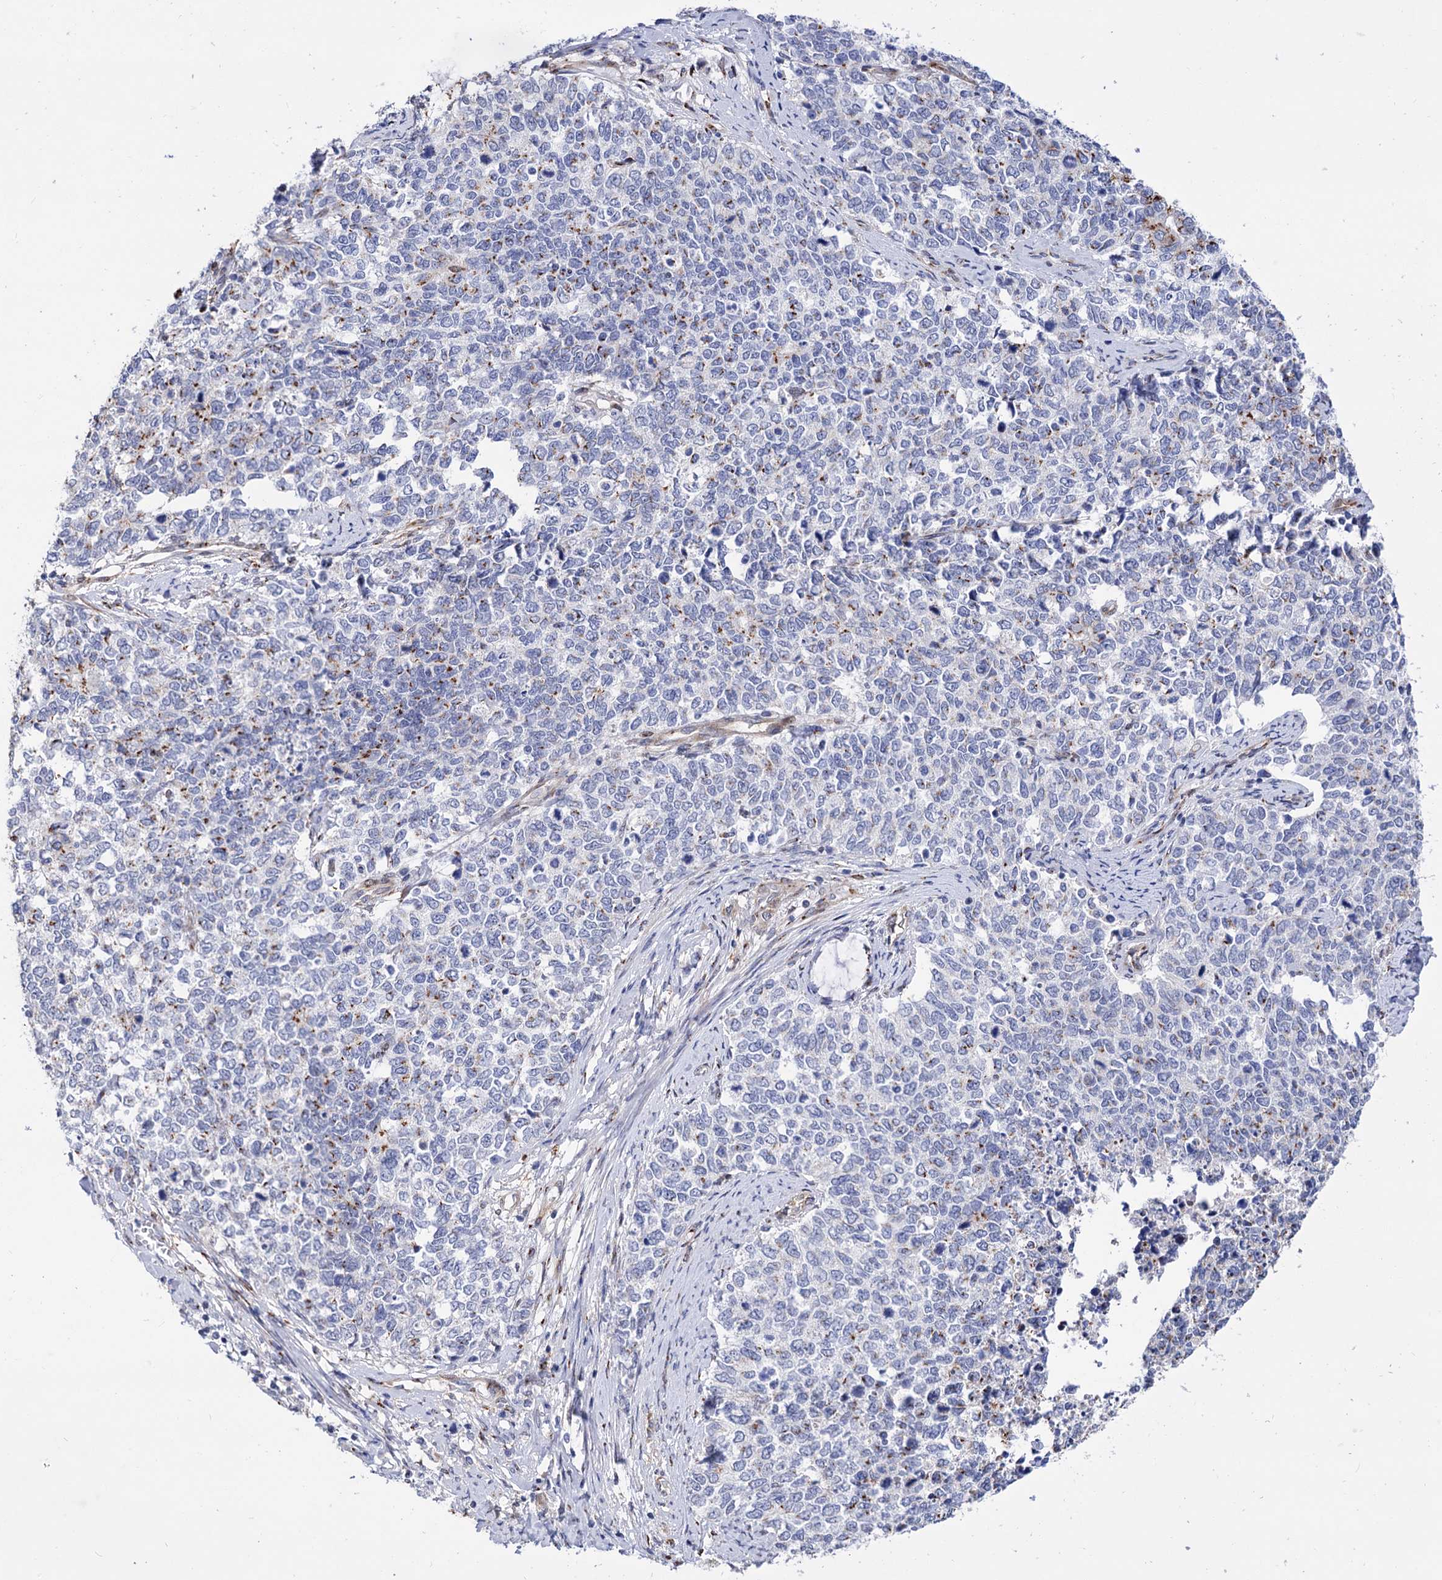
{"staining": {"intensity": "moderate", "quantity": "<25%", "location": "cytoplasmic/membranous"}, "tissue": "cervical cancer", "cell_type": "Tumor cells", "image_type": "cancer", "snomed": [{"axis": "morphology", "description": "Squamous cell carcinoma, NOS"}, {"axis": "topography", "description": "Cervix"}], "caption": "Cervical squamous cell carcinoma stained with a brown dye displays moderate cytoplasmic/membranous positive staining in approximately <25% of tumor cells.", "gene": "C11orf96", "patient": {"sex": "female", "age": 63}}